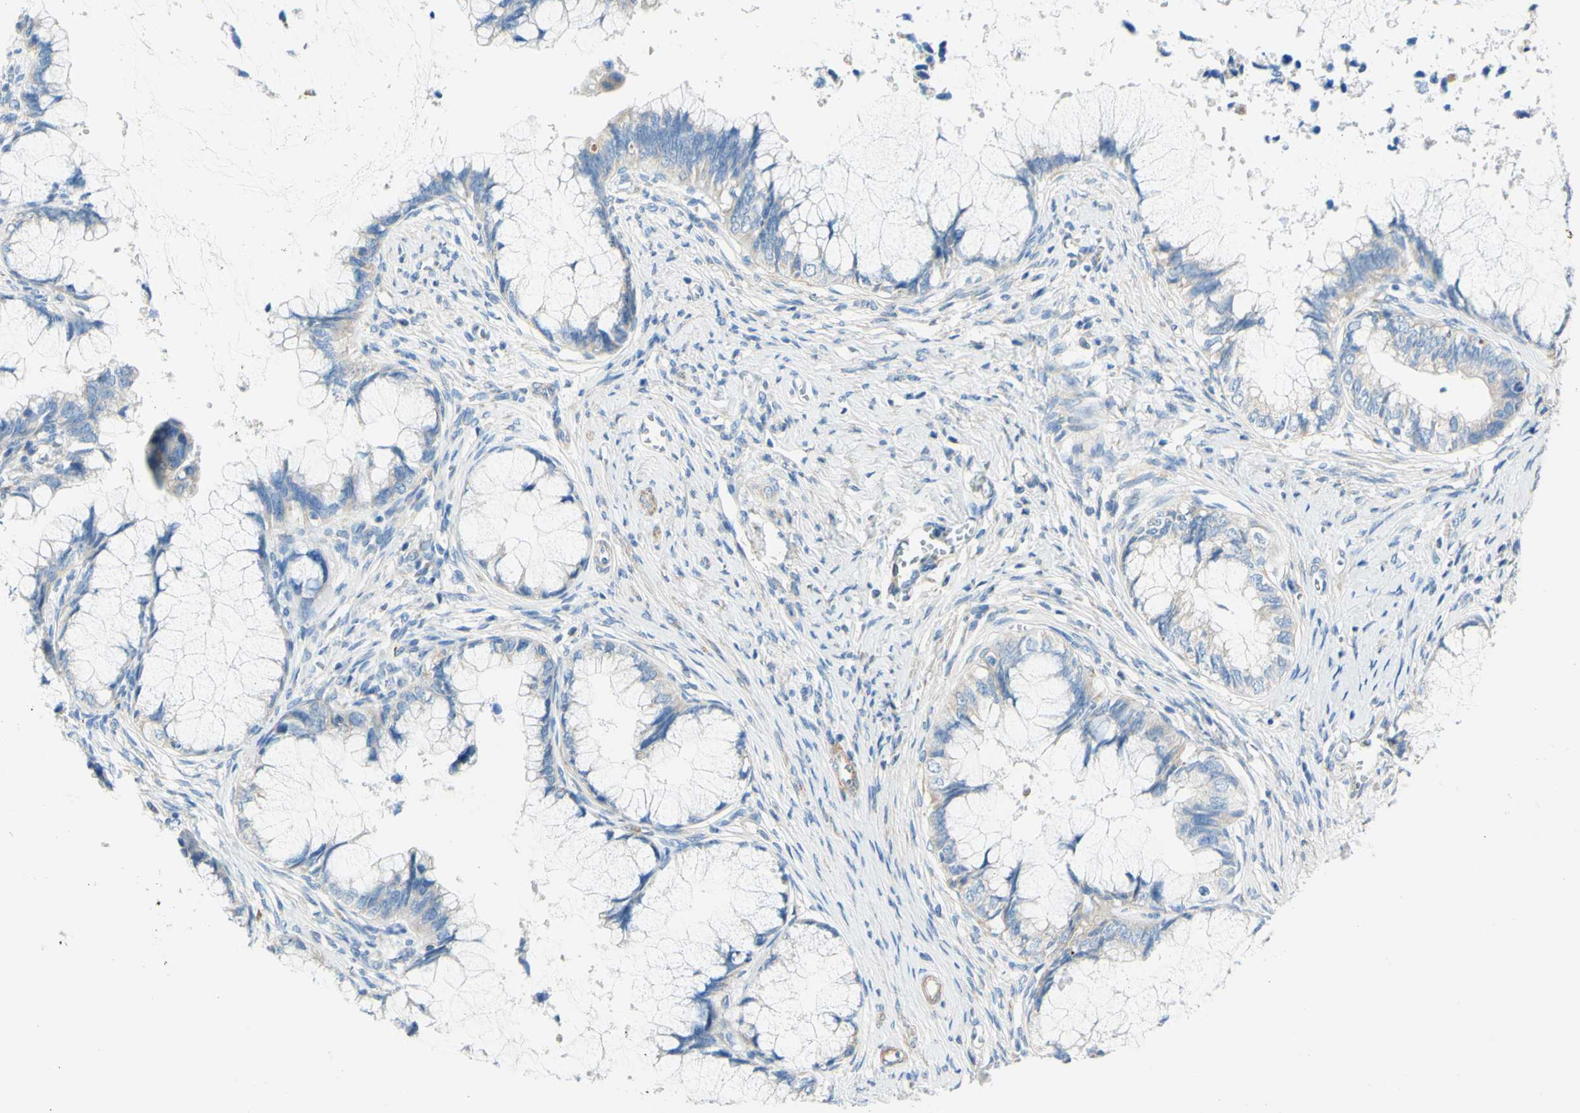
{"staining": {"intensity": "weak", "quantity": "<25%", "location": "cytoplasmic/membranous"}, "tissue": "cervical cancer", "cell_type": "Tumor cells", "image_type": "cancer", "snomed": [{"axis": "morphology", "description": "Adenocarcinoma, NOS"}, {"axis": "topography", "description": "Cervix"}], "caption": "High power microscopy micrograph of an IHC micrograph of cervical cancer, revealing no significant positivity in tumor cells.", "gene": "RETREG2", "patient": {"sex": "female", "age": 44}}